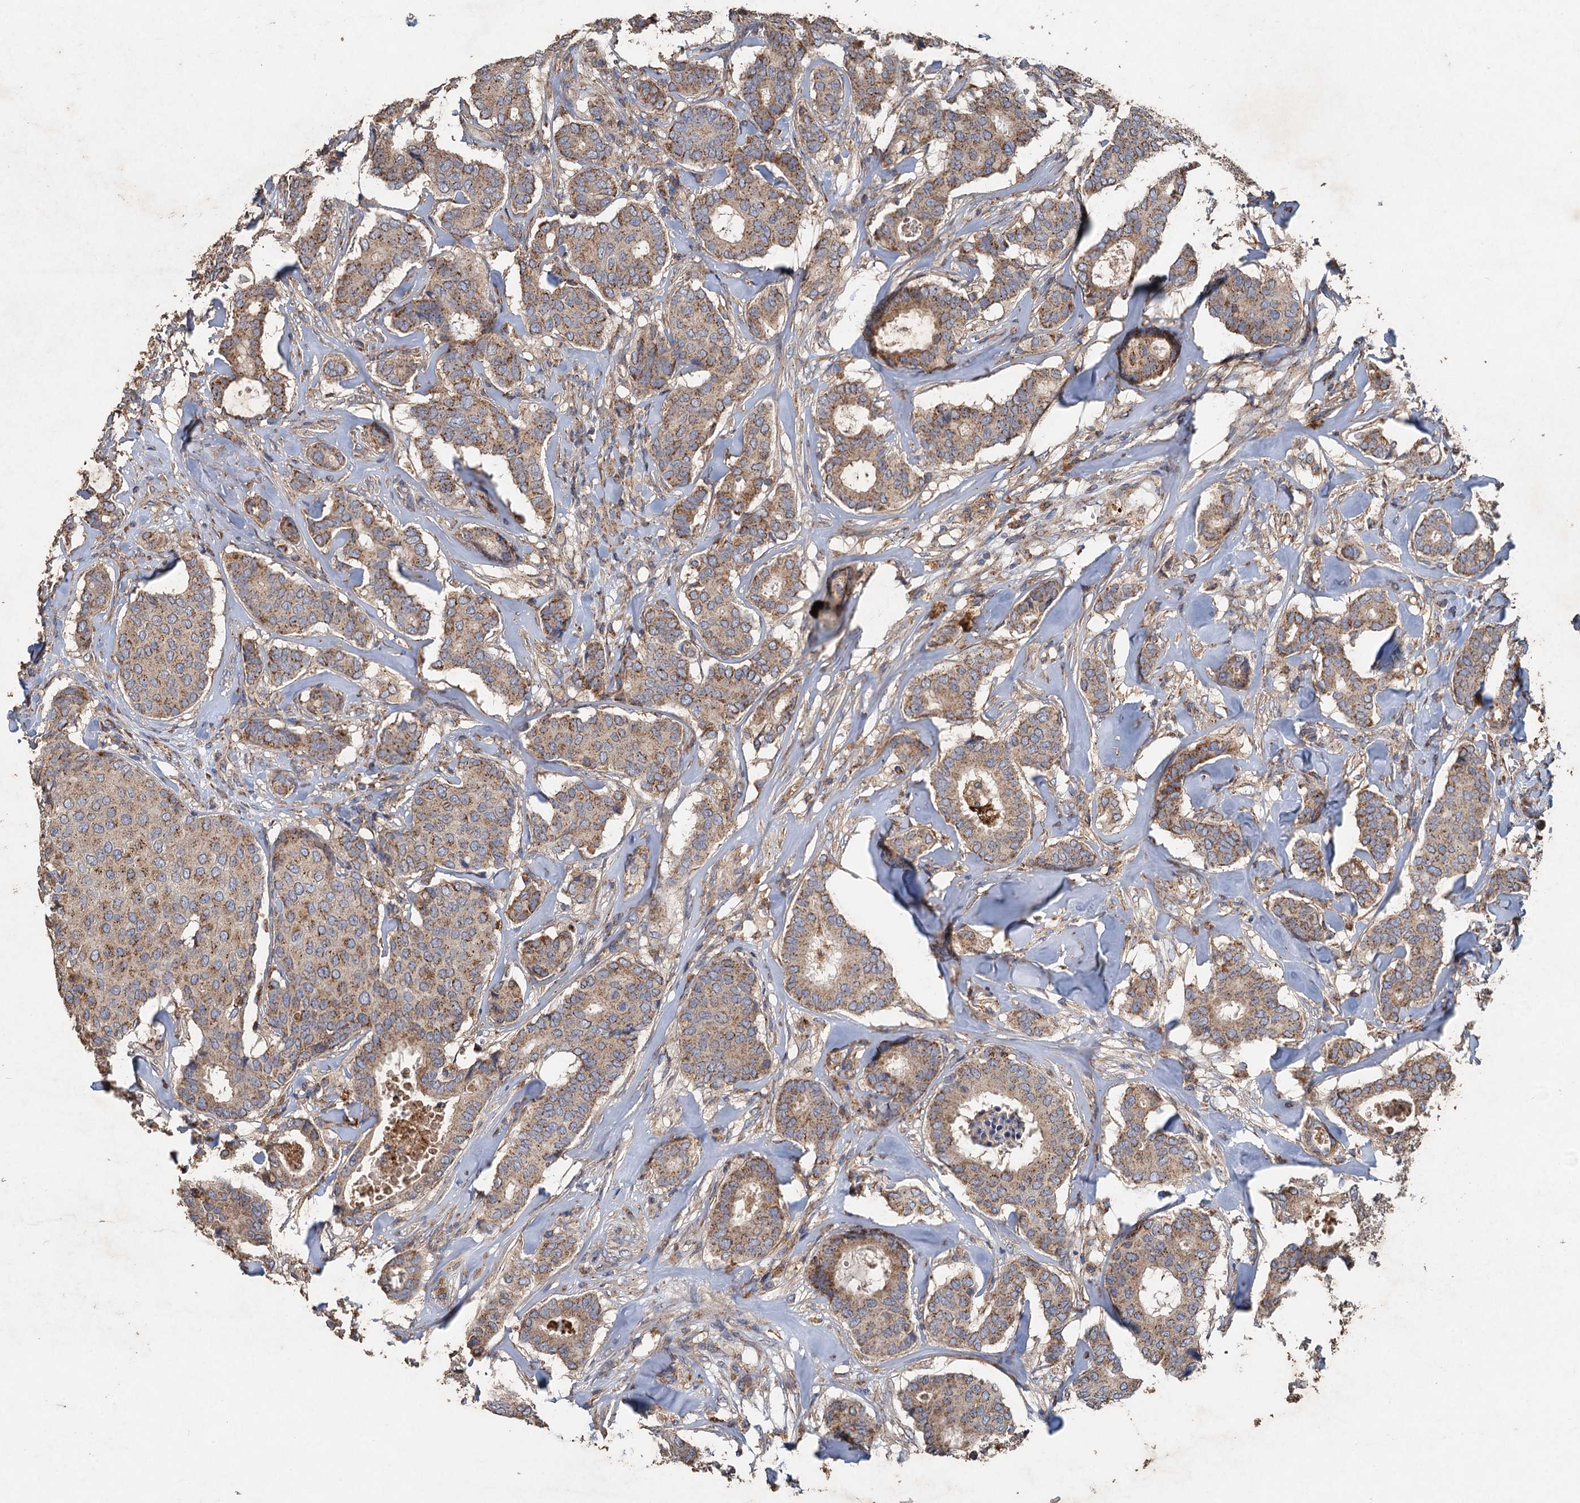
{"staining": {"intensity": "moderate", "quantity": ">75%", "location": "cytoplasmic/membranous"}, "tissue": "breast cancer", "cell_type": "Tumor cells", "image_type": "cancer", "snomed": [{"axis": "morphology", "description": "Duct carcinoma"}, {"axis": "topography", "description": "Breast"}], "caption": "Intraductal carcinoma (breast) stained with a brown dye demonstrates moderate cytoplasmic/membranous positive staining in about >75% of tumor cells.", "gene": "BCS1L", "patient": {"sex": "female", "age": 75}}